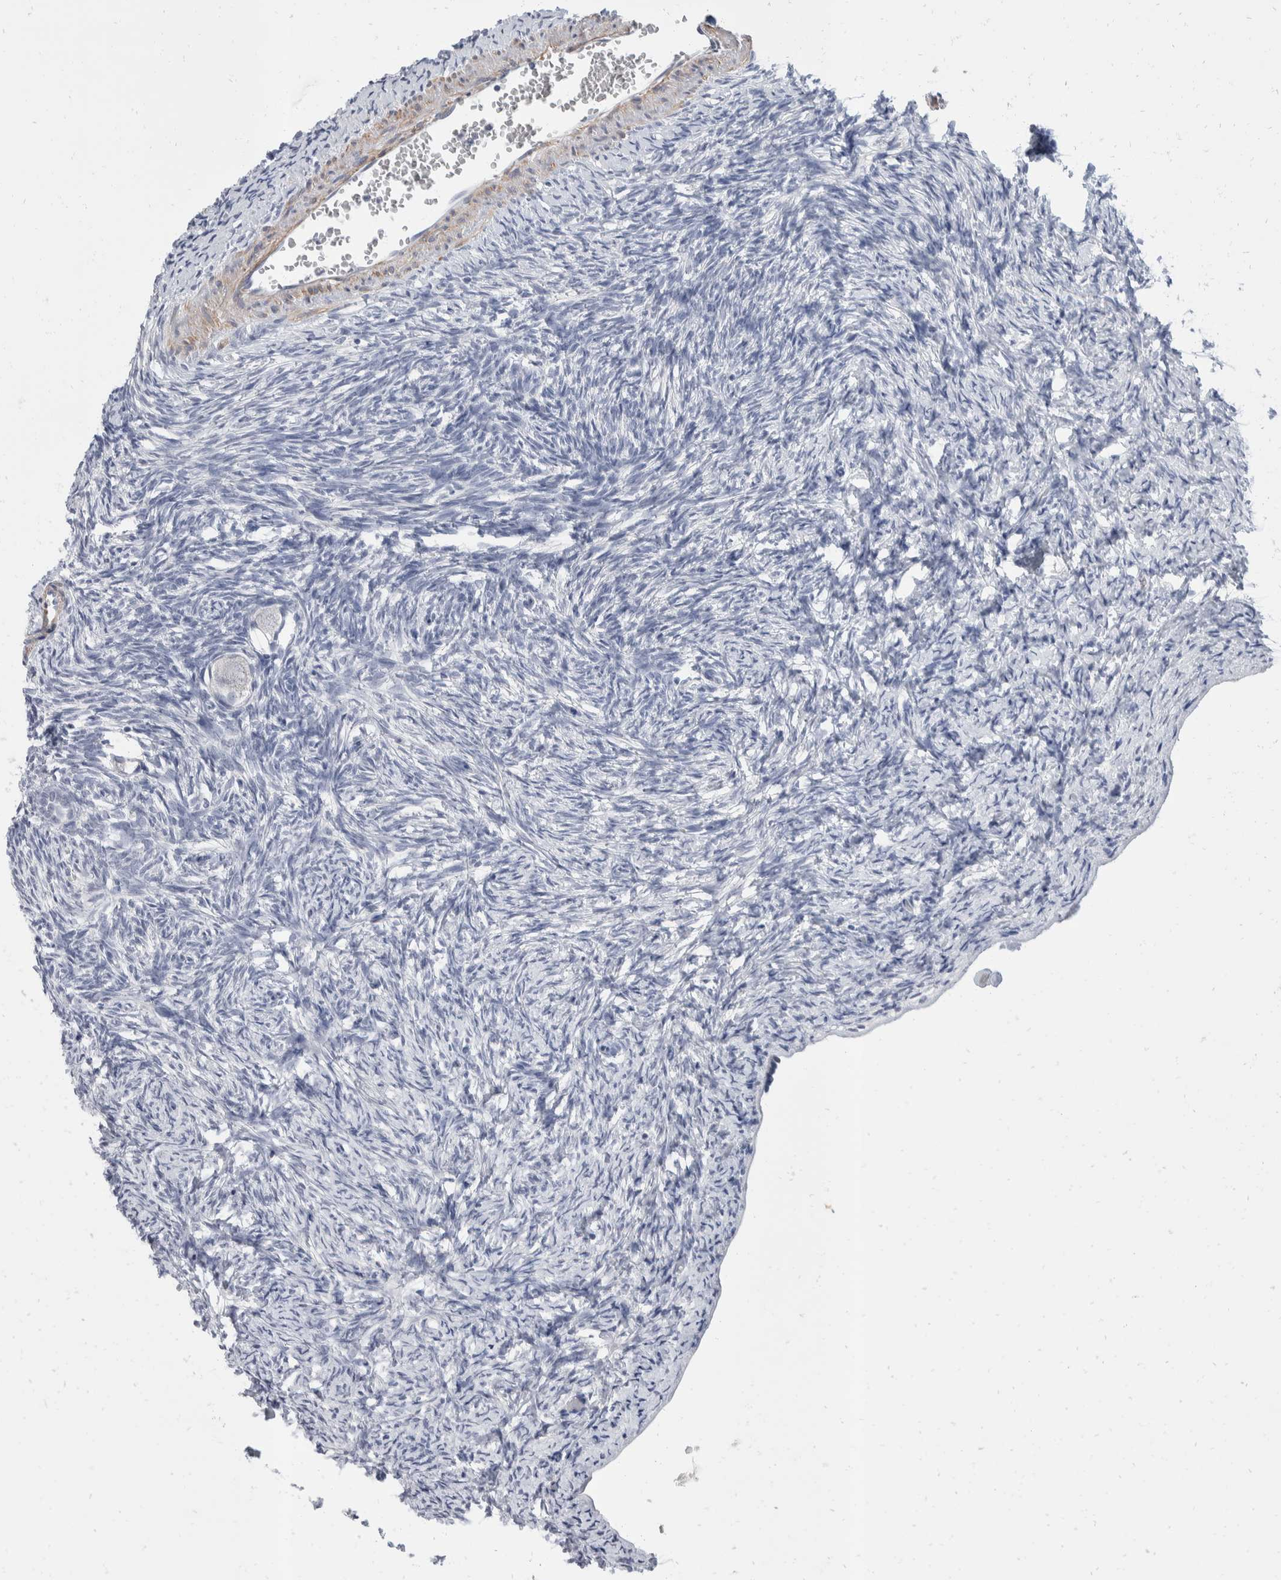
{"staining": {"intensity": "weak", "quantity": "<25%", "location": "cytoplasmic/membranous"}, "tissue": "ovary", "cell_type": "Ovarian stroma cells", "image_type": "normal", "snomed": [{"axis": "morphology", "description": "Normal tissue, NOS"}, {"axis": "topography", "description": "Ovary"}], "caption": "This is an IHC photomicrograph of unremarkable human ovary. There is no expression in ovarian stroma cells.", "gene": "CATSPERD", "patient": {"sex": "female", "age": 34}}